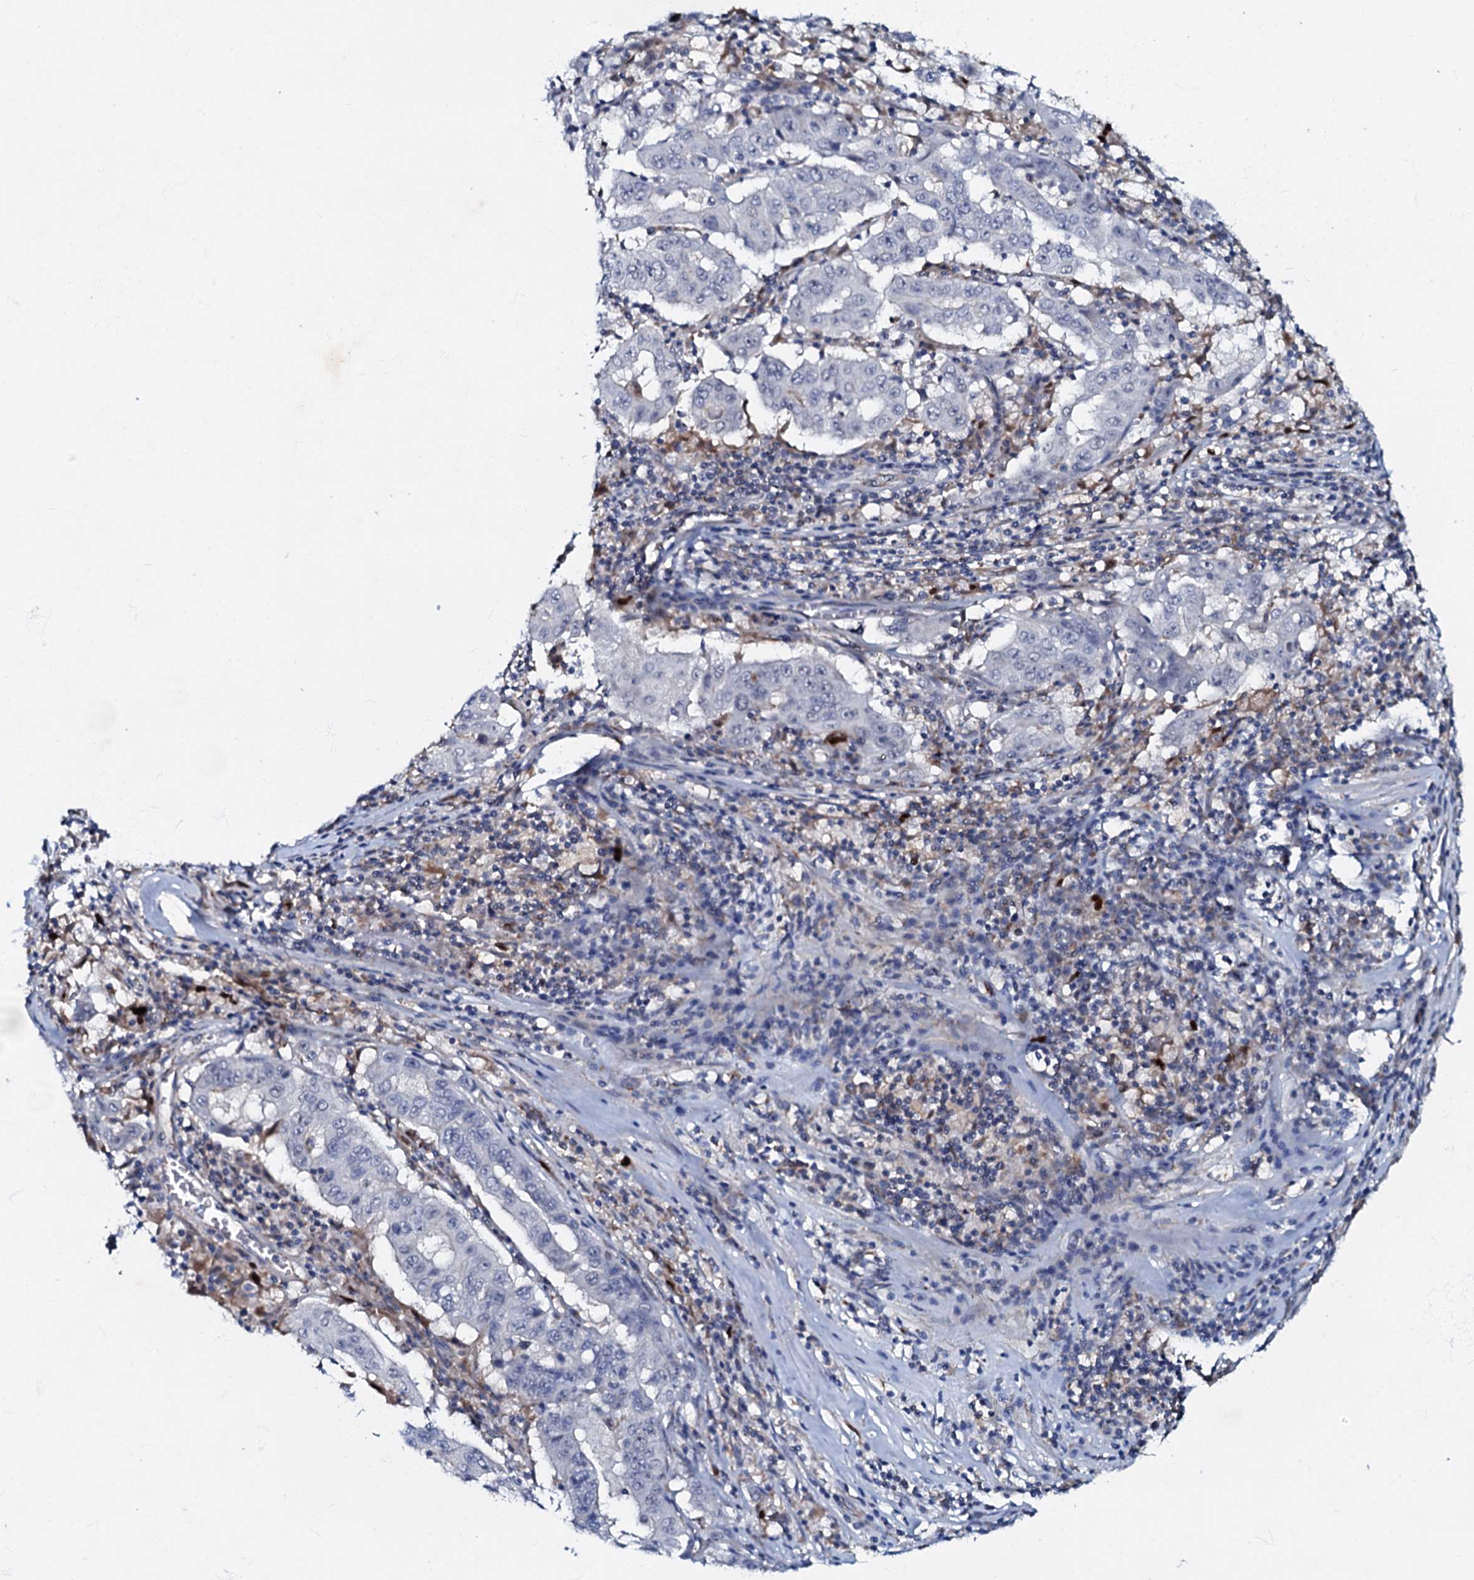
{"staining": {"intensity": "negative", "quantity": "none", "location": "none"}, "tissue": "pancreatic cancer", "cell_type": "Tumor cells", "image_type": "cancer", "snomed": [{"axis": "morphology", "description": "Adenocarcinoma, NOS"}, {"axis": "topography", "description": "Pancreas"}], "caption": "A high-resolution histopathology image shows immunohistochemistry (IHC) staining of pancreatic adenocarcinoma, which shows no significant positivity in tumor cells.", "gene": "MRPL51", "patient": {"sex": "male", "age": 63}}